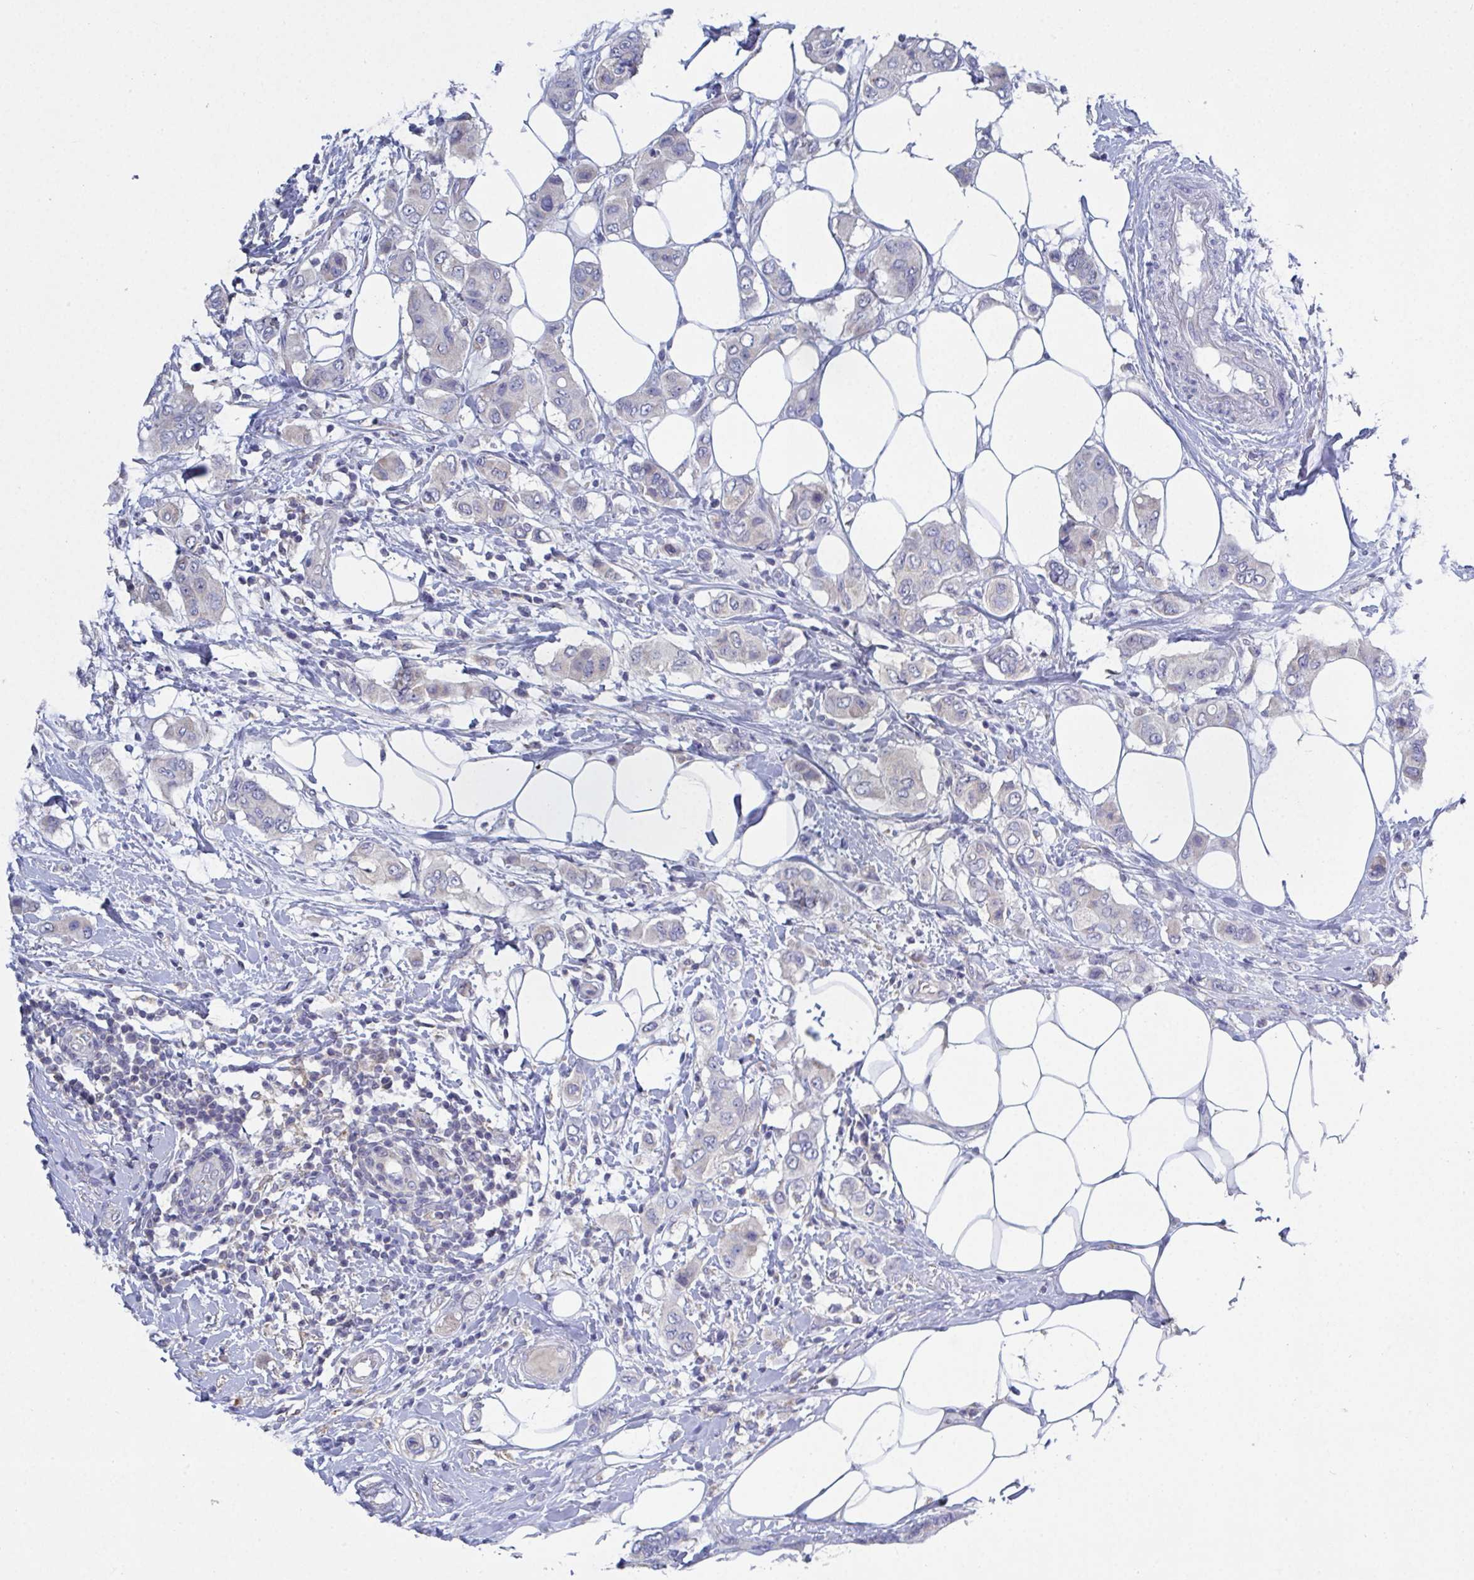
{"staining": {"intensity": "negative", "quantity": "none", "location": "none"}, "tissue": "breast cancer", "cell_type": "Tumor cells", "image_type": "cancer", "snomed": [{"axis": "morphology", "description": "Lobular carcinoma"}, {"axis": "topography", "description": "Breast"}], "caption": "IHC micrograph of human breast cancer stained for a protein (brown), which reveals no staining in tumor cells. The staining was performed using DAB to visualize the protein expression in brown, while the nuclei were stained in blue with hematoxylin (Magnification: 20x).", "gene": "GALNT13", "patient": {"sex": "female", "age": 51}}